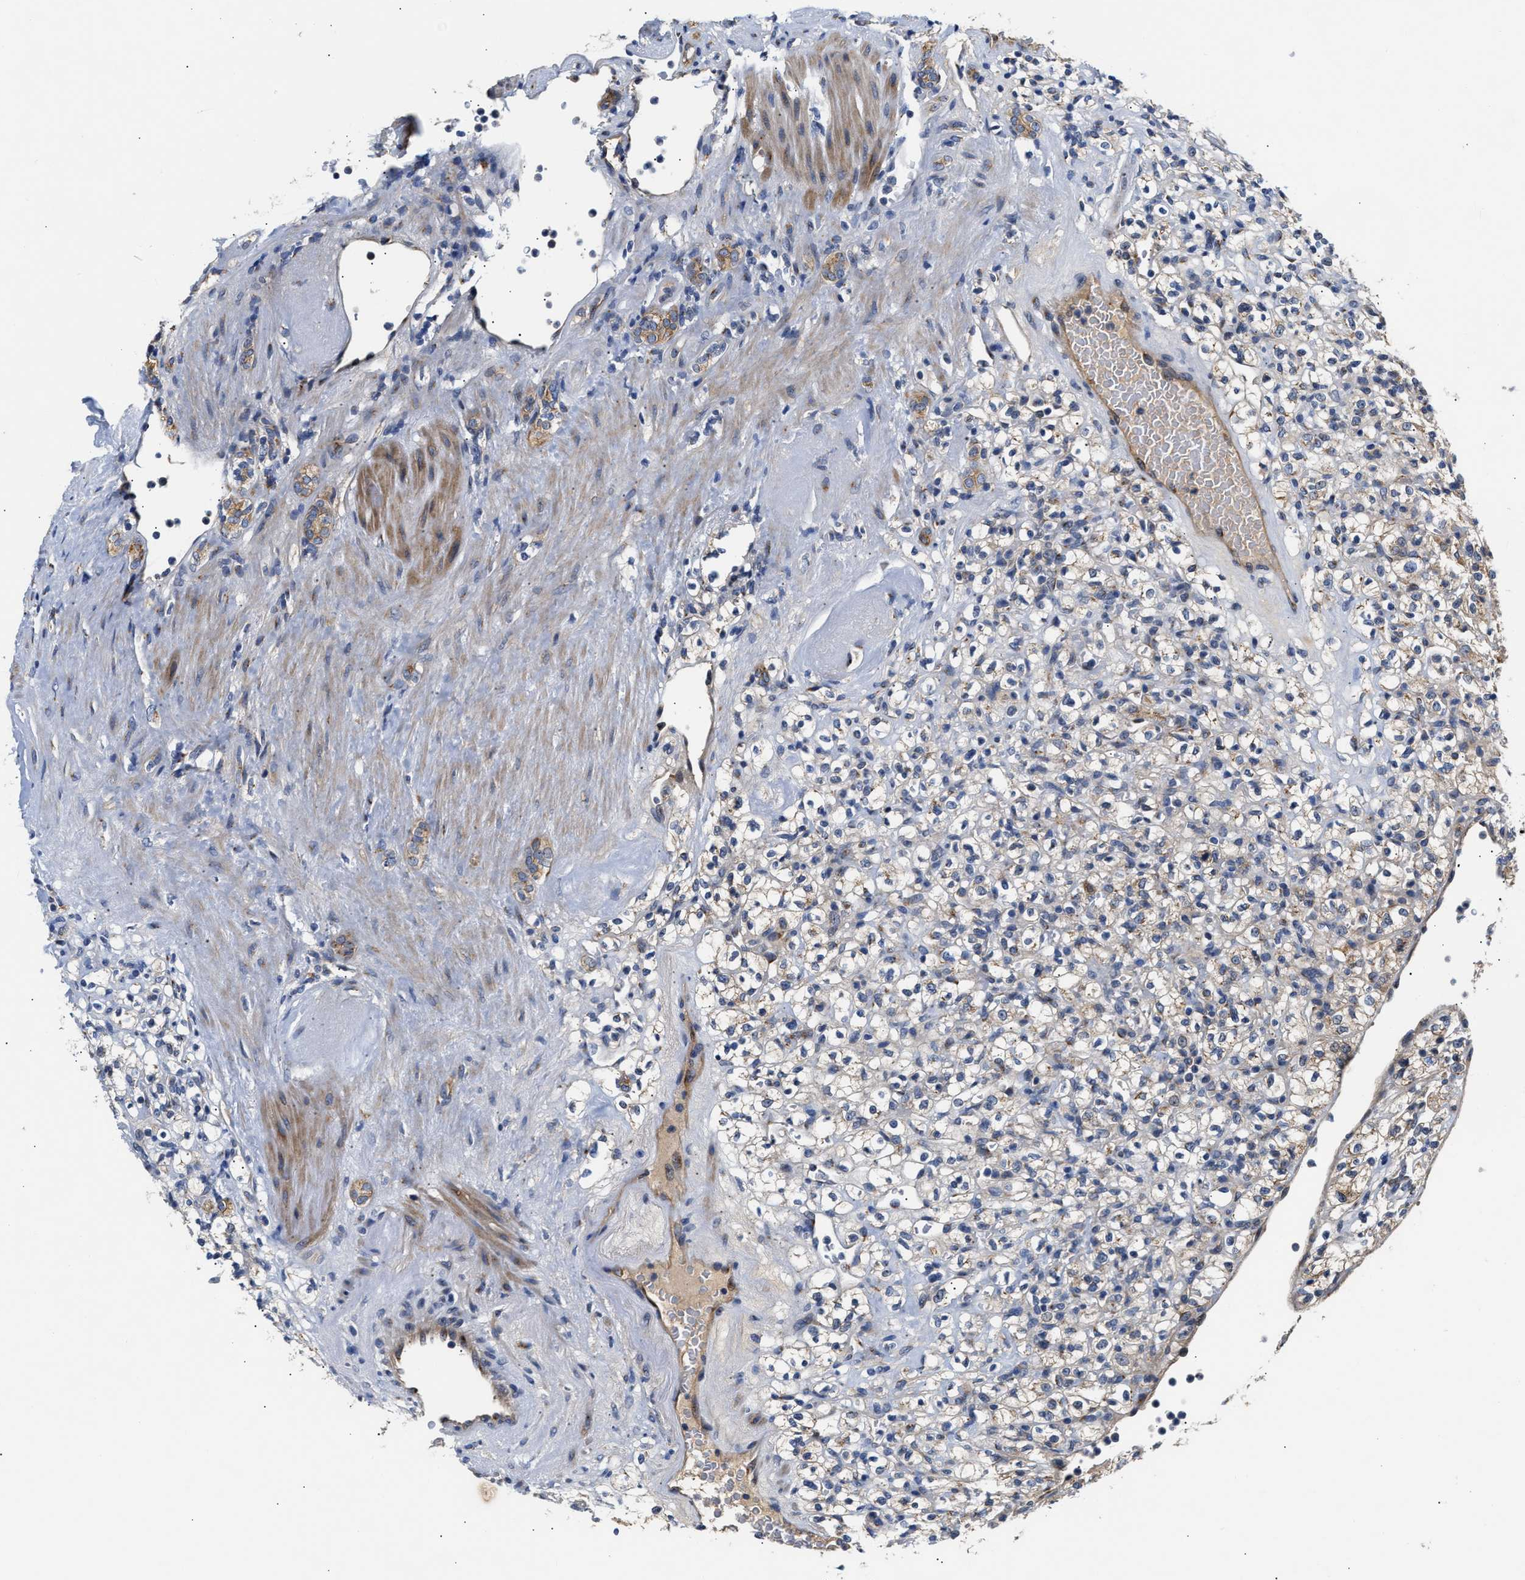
{"staining": {"intensity": "negative", "quantity": "none", "location": "none"}, "tissue": "renal cancer", "cell_type": "Tumor cells", "image_type": "cancer", "snomed": [{"axis": "morphology", "description": "Normal tissue, NOS"}, {"axis": "morphology", "description": "Adenocarcinoma, NOS"}, {"axis": "topography", "description": "Kidney"}], "caption": "Tumor cells are negative for brown protein staining in renal cancer (adenocarcinoma).", "gene": "CCDC146", "patient": {"sex": "female", "age": 72}}